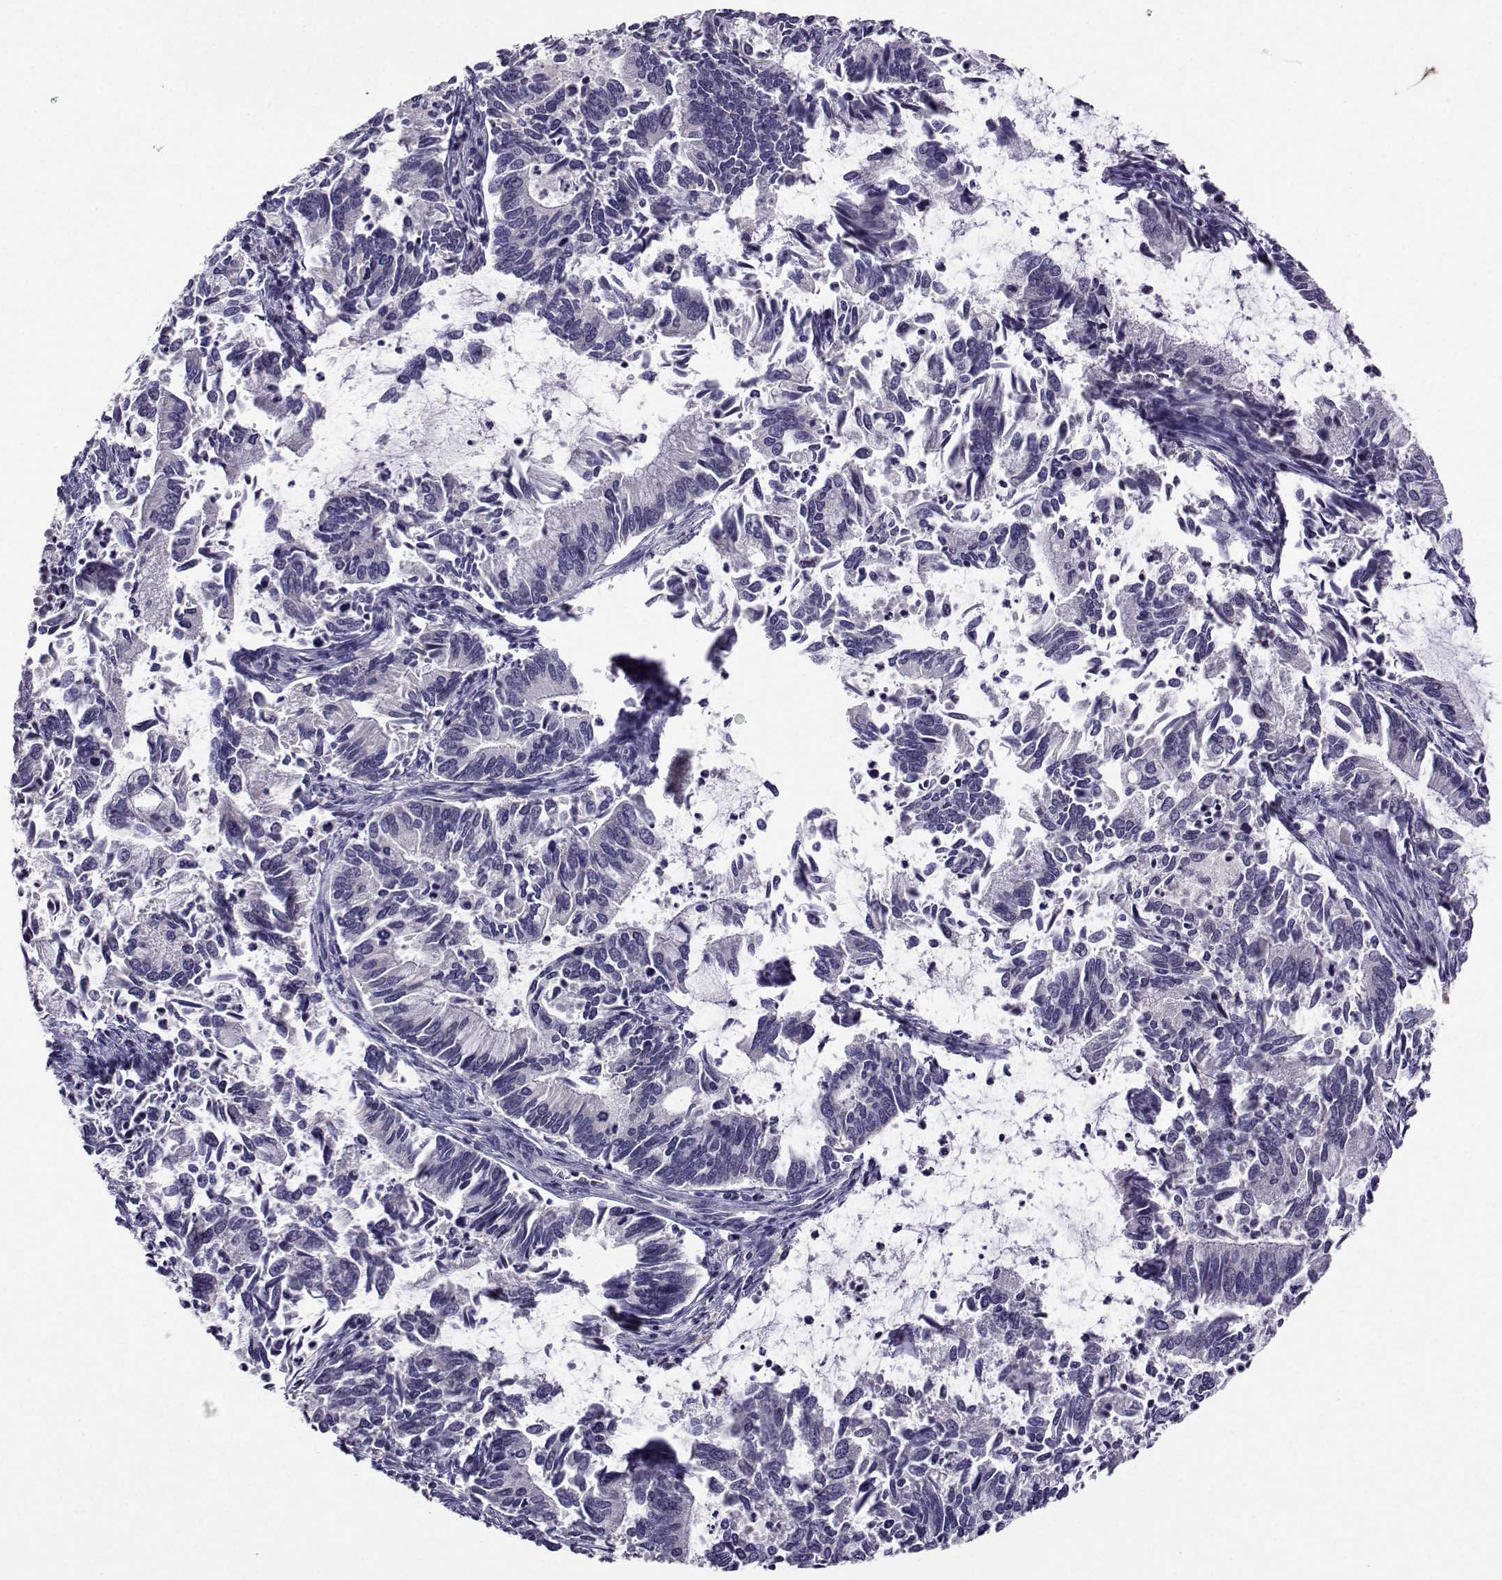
{"staining": {"intensity": "negative", "quantity": "none", "location": "none"}, "tissue": "cervical cancer", "cell_type": "Tumor cells", "image_type": "cancer", "snomed": [{"axis": "morphology", "description": "Adenocarcinoma, NOS"}, {"axis": "topography", "description": "Cervix"}], "caption": "DAB immunohistochemical staining of cervical adenocarcinoma displays no significant positivity in tumor cells.", "gene": "DDX20", "patient": {"sex": "female", "age": 42}}